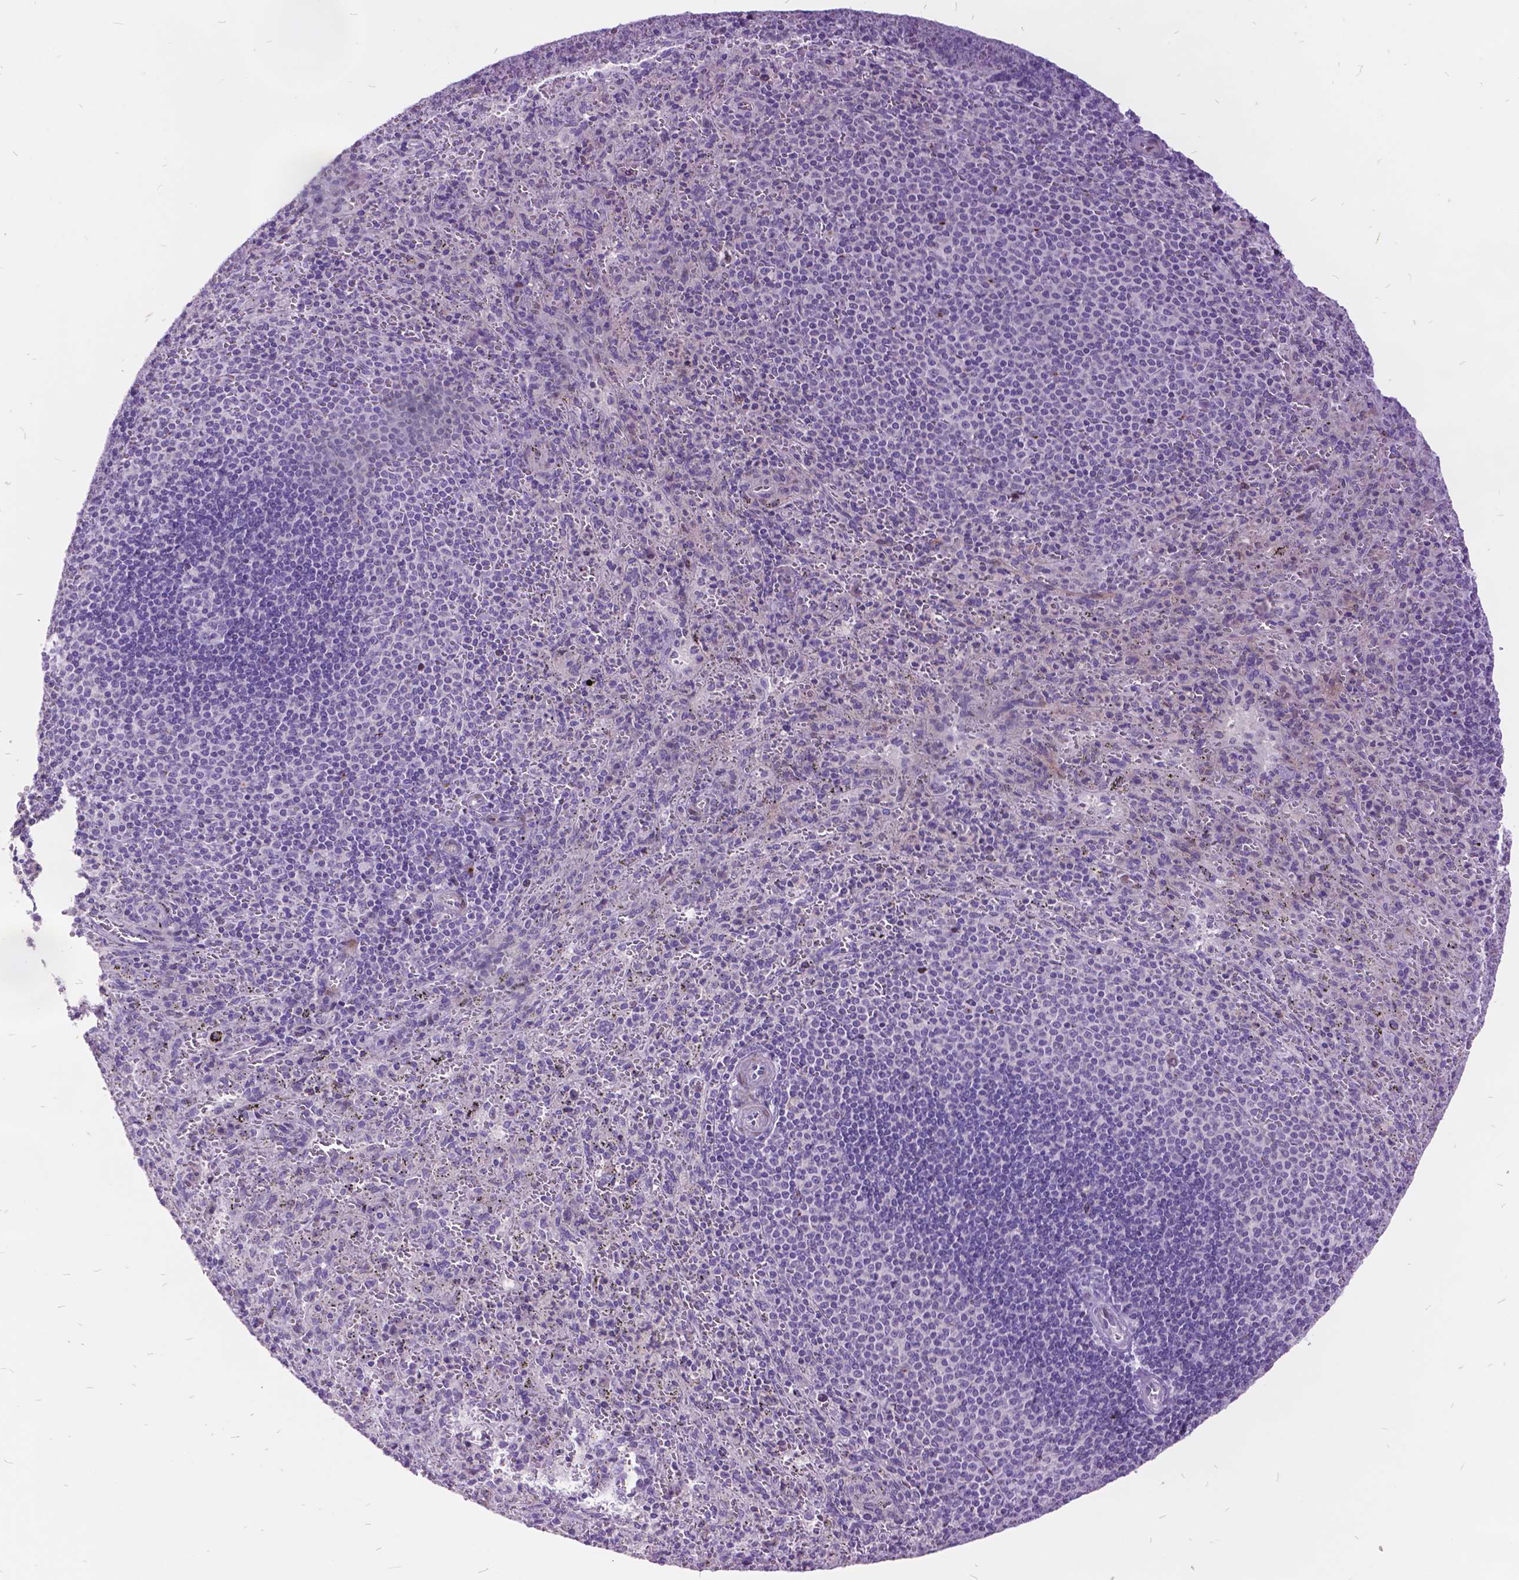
{"staining": {"intensity": "negative", "quantity": "none", "location": "none"}, "tissue": "spleen", "cell_type": "Cells in red pulp", "image_type": "normal", "snomed": [{"axis": "morphology", "description": "Normal tissue, NOS"}, {"axis": "topography", "description": "Spleen"}], "caption": "Immunohistochemistry of benign spleen reveals no positivity in cells in red pulp. (Immunohistochemistry, brightfield microscopy, high magnification).", "gene": "ITGB6", "patient": {"sex": "male", "age": 57}}